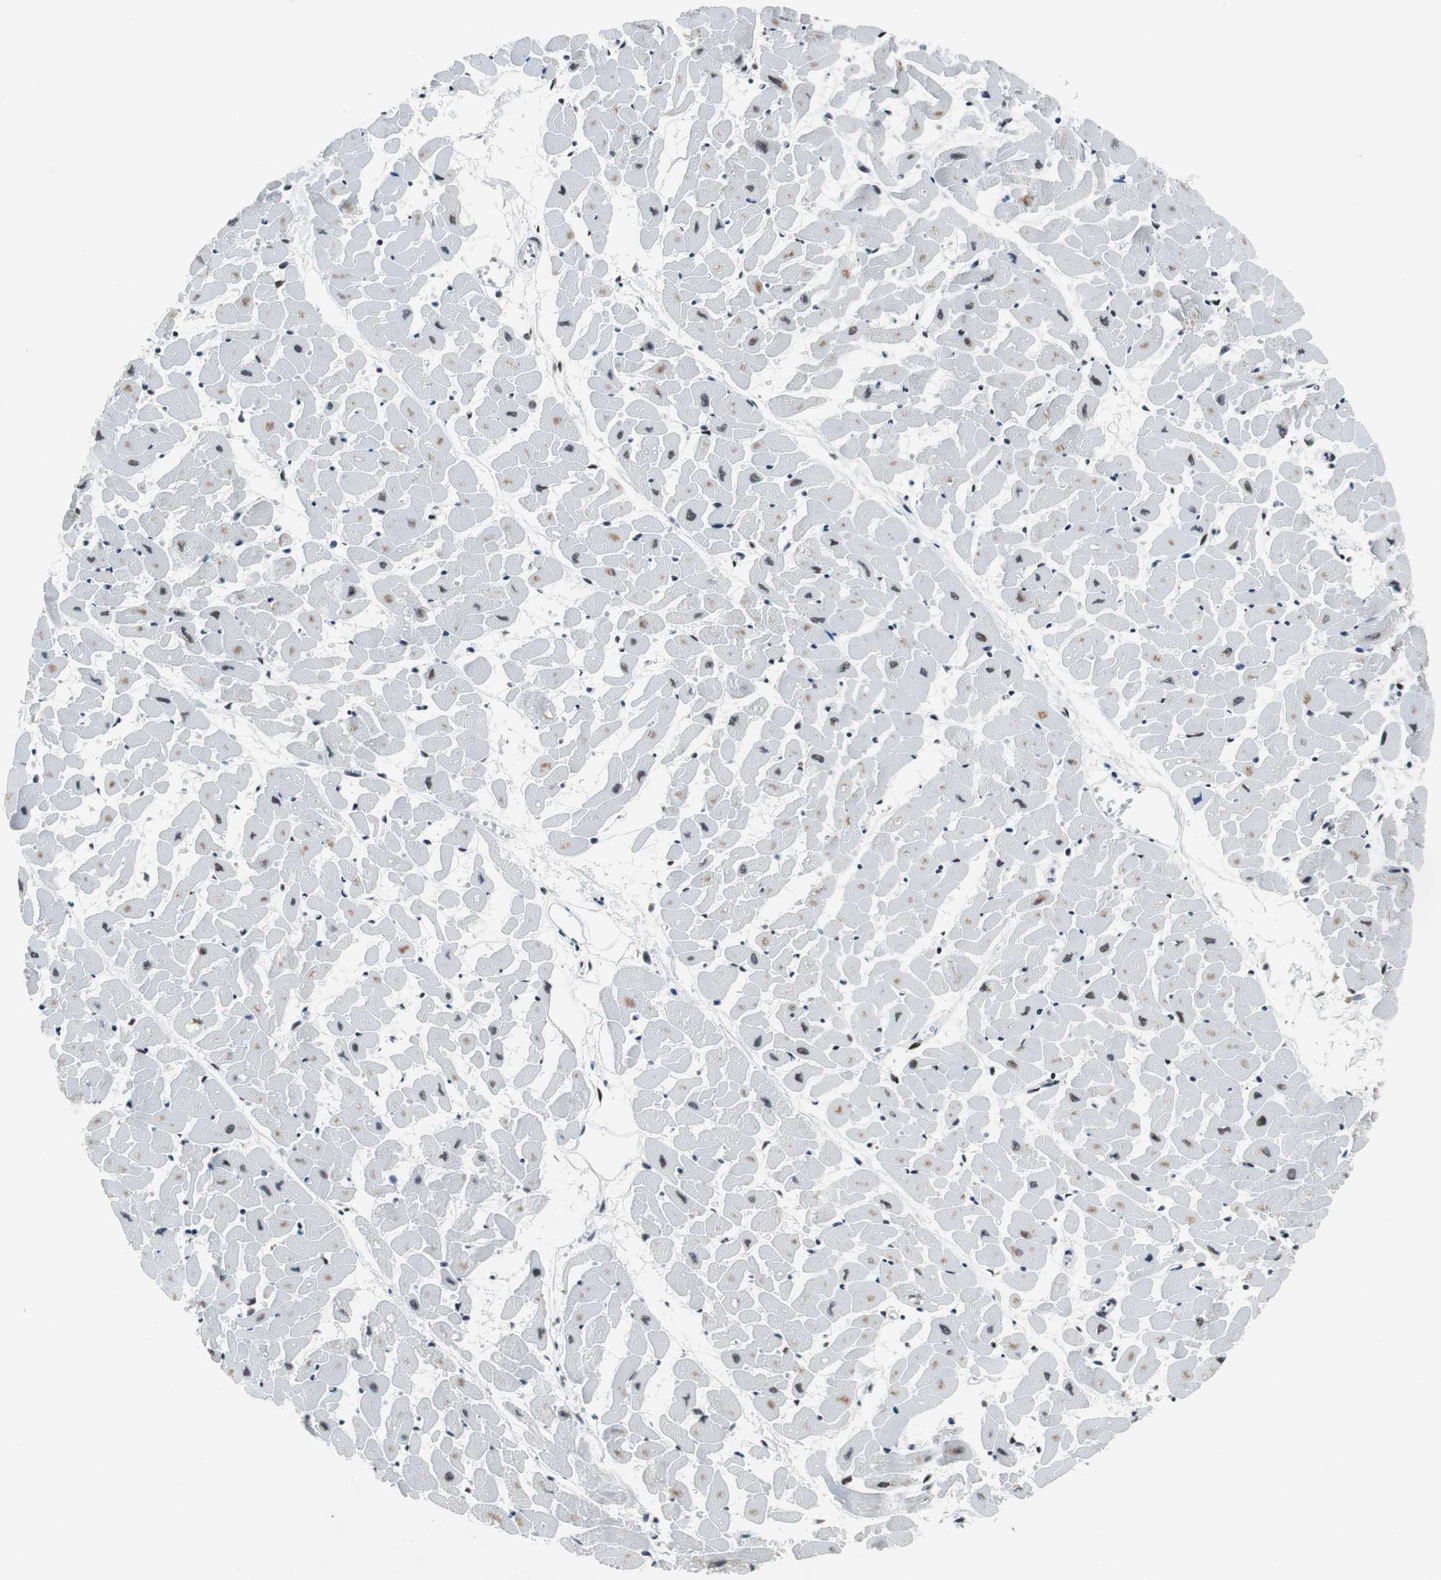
{"staining": {"intensity": "moderate", "quantity": "25%-75%", "location": "nuclear"}, "tissue": "heart muscle", "cell_type": "Cardiomyocytes", "image_type": "normal", "snomed": [{"axis": "morphology", "description": "Normal tissue, NOS"}, {"axis": "topography", "description": "Heart"}], "caption": "Immunohistochemical staining of normal heart muscle shows 25%-75% levels of moderate nuclear protein staining in about 25%-75% of cardiomyocytes. The staining was performed using DAB, with brown indicating positive protein expression. Nuclei are stained blue with hematoxylin.", "gene": "HDAC3", "patient": {"sex": "female", "age": 19}}